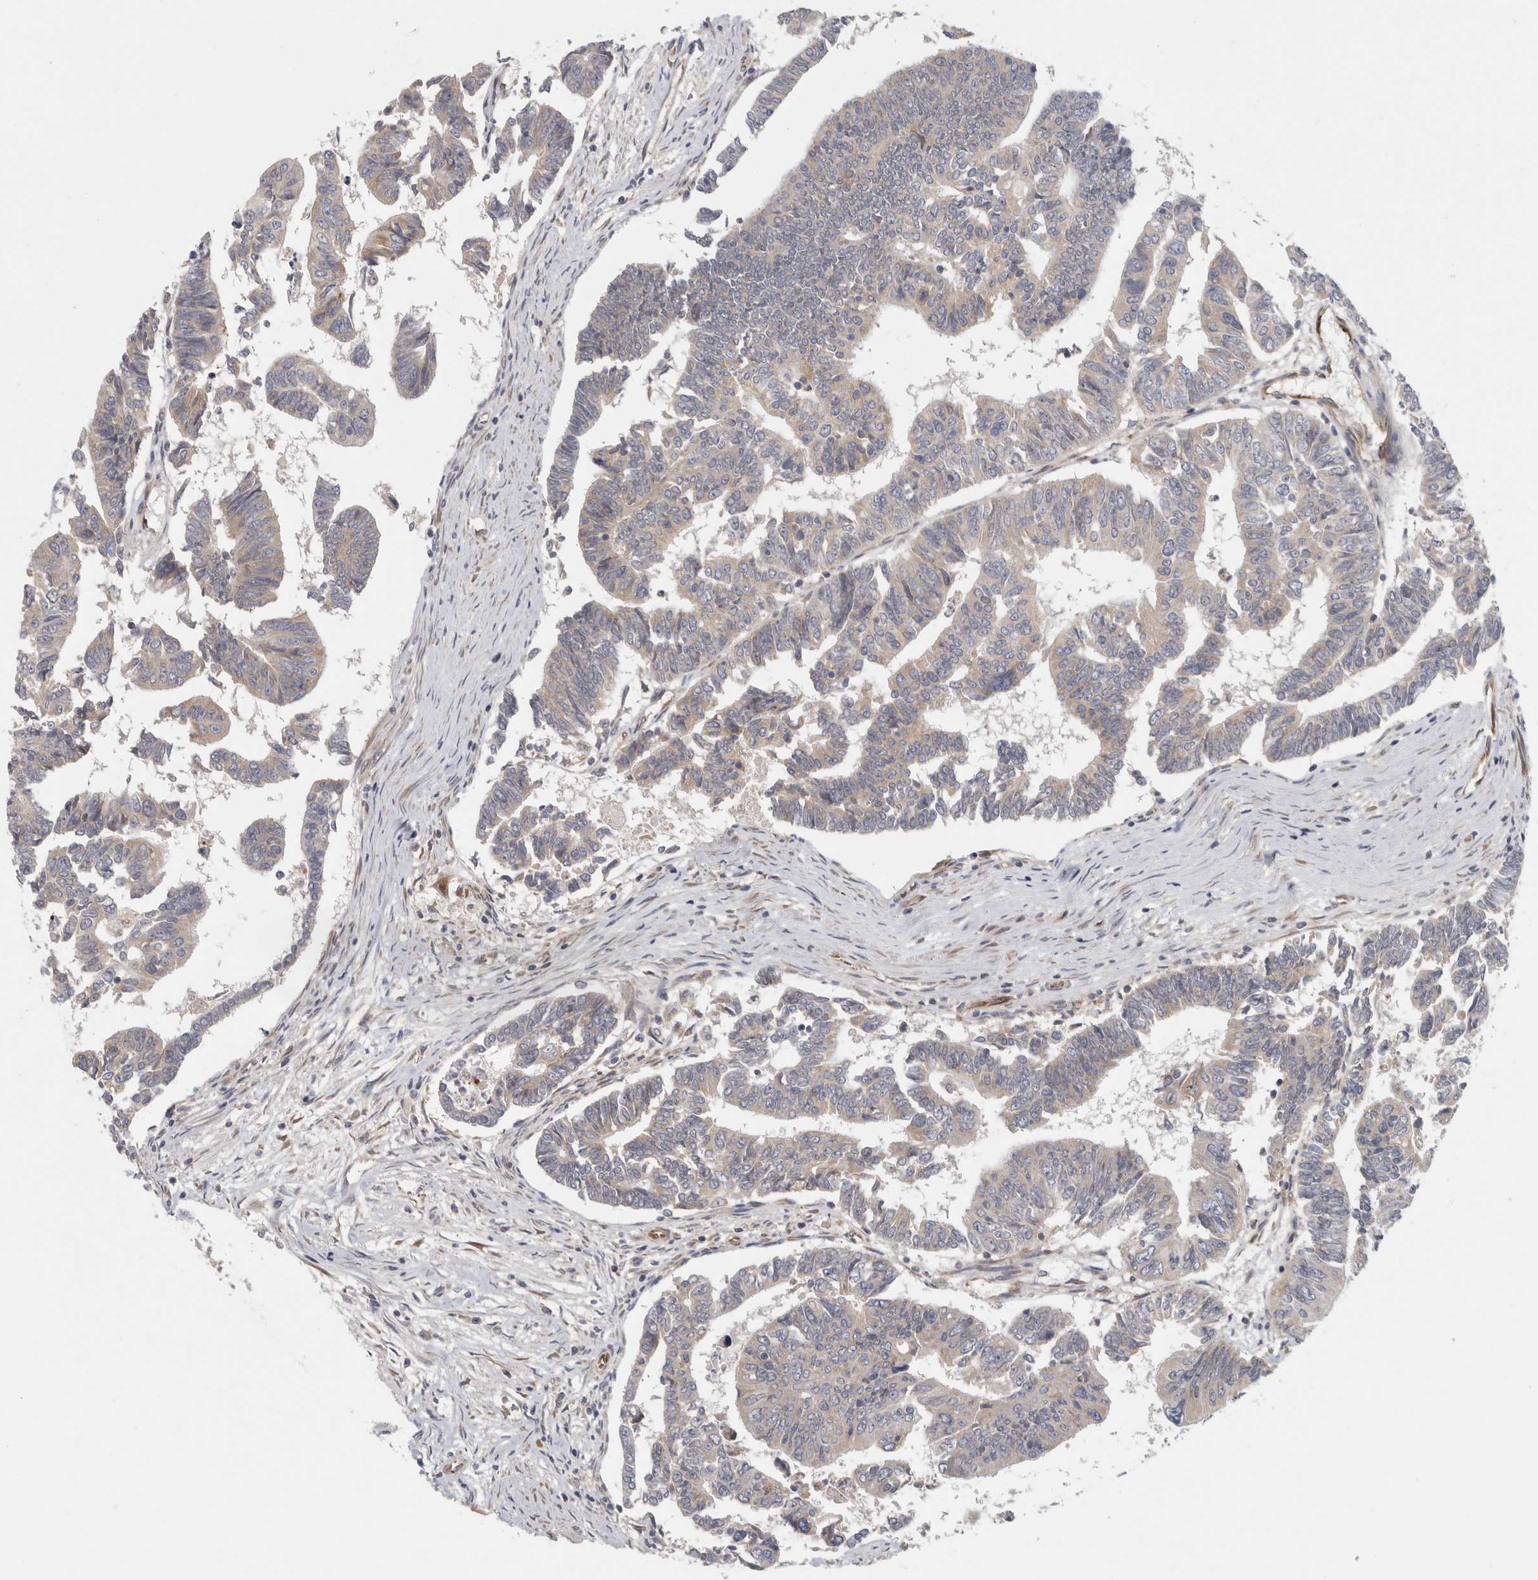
{"staining": {"intensity": "weak", "quantity": "<25%", "location": "cytoplasmic/membranous"}, "tissue": "colorectal cancer", "cell_type": "Tumor cells", "image_type": "cancer", "snomed": [{"axis": "morphology", "description": "Adenocarcinoma, NOS"}, {"axis": "topography", "description": "Rectum"}], "caption": "IHC micrograph of colorectal adenocarcinoma stained for a protein (brown), which demonstrates no expression in tumor cells.", "gene": "BCAP29", "patient": {"sex": "female", "age": 65}}